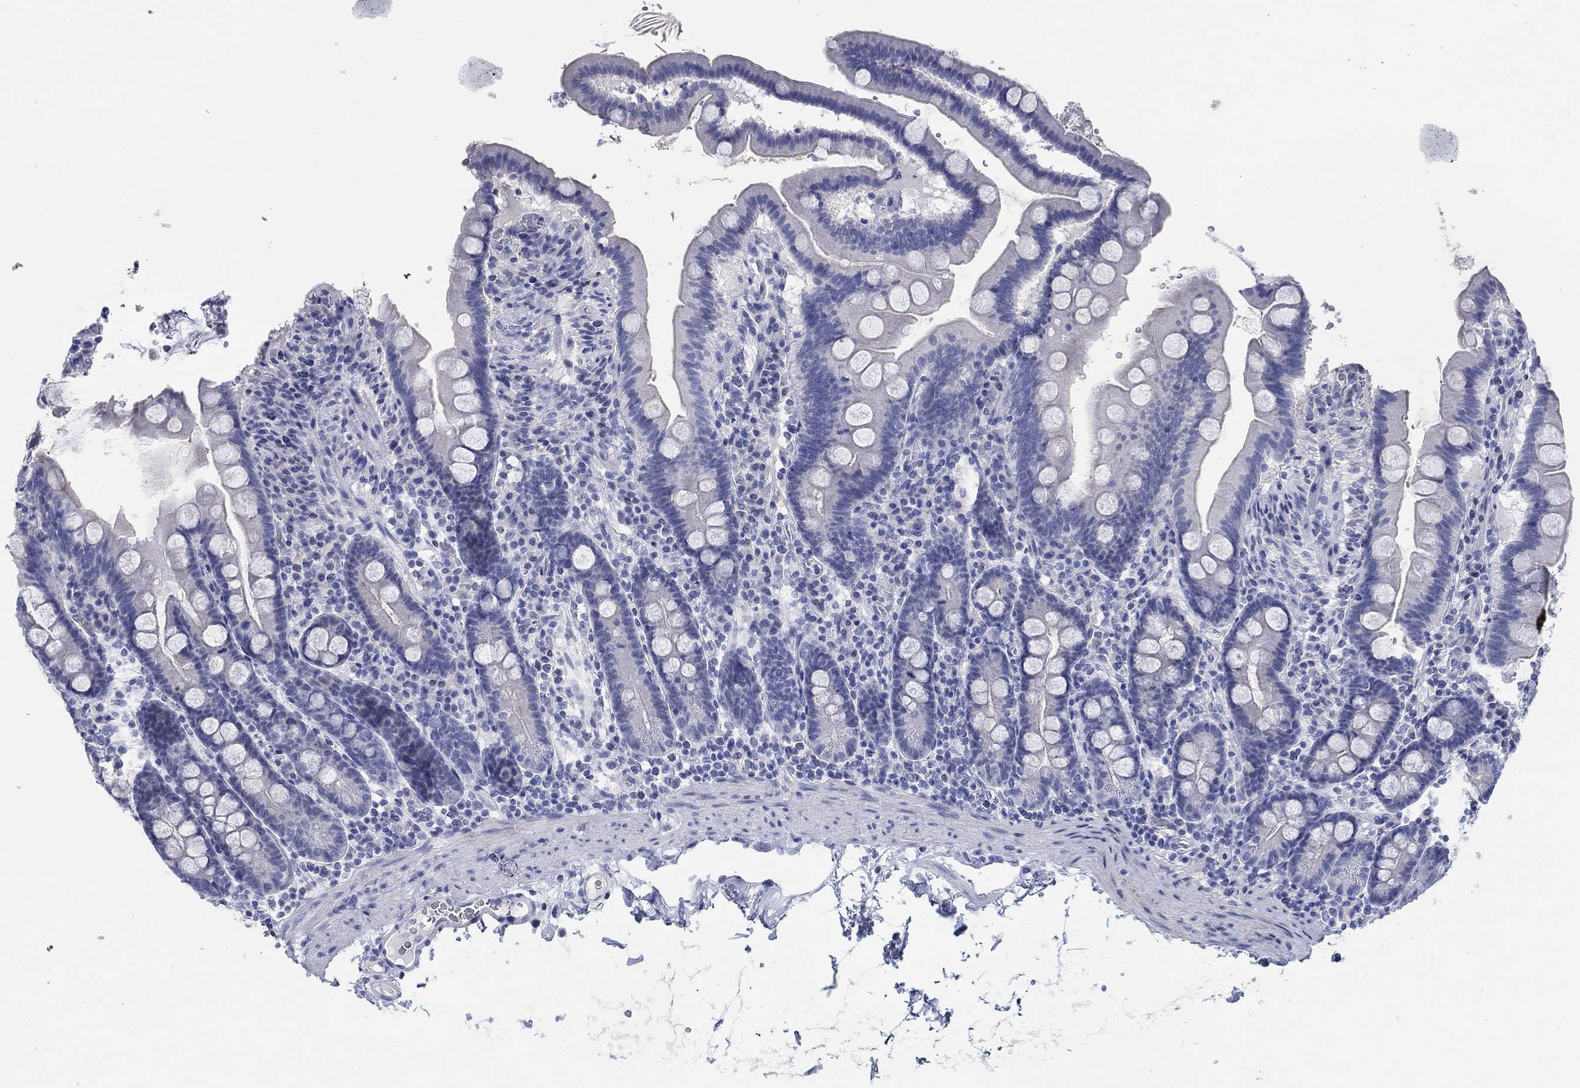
{"staining": {"intensity": "negative", "quantity": "none", "location": "none"}, "tissue": "duodenum", "cell_type": "Glandular cells", "image_type": "normal", "snomed": [{"axis": "morphology", "description": "Normal tissue, NOS"}, {"axis": "topography", "description": "Duodenum"}], "caption": "Immunohistochemistry (IHC) of normal human duodenum reveals no positivity in glandular cells. The staining is performed using DAB (3,3'-diaminobenzidine) brown chromogen with nuclei counter-stained in using hematoxylin.", "gene": "POU5F1", "patient": {"sex": "male", "age": 59}}